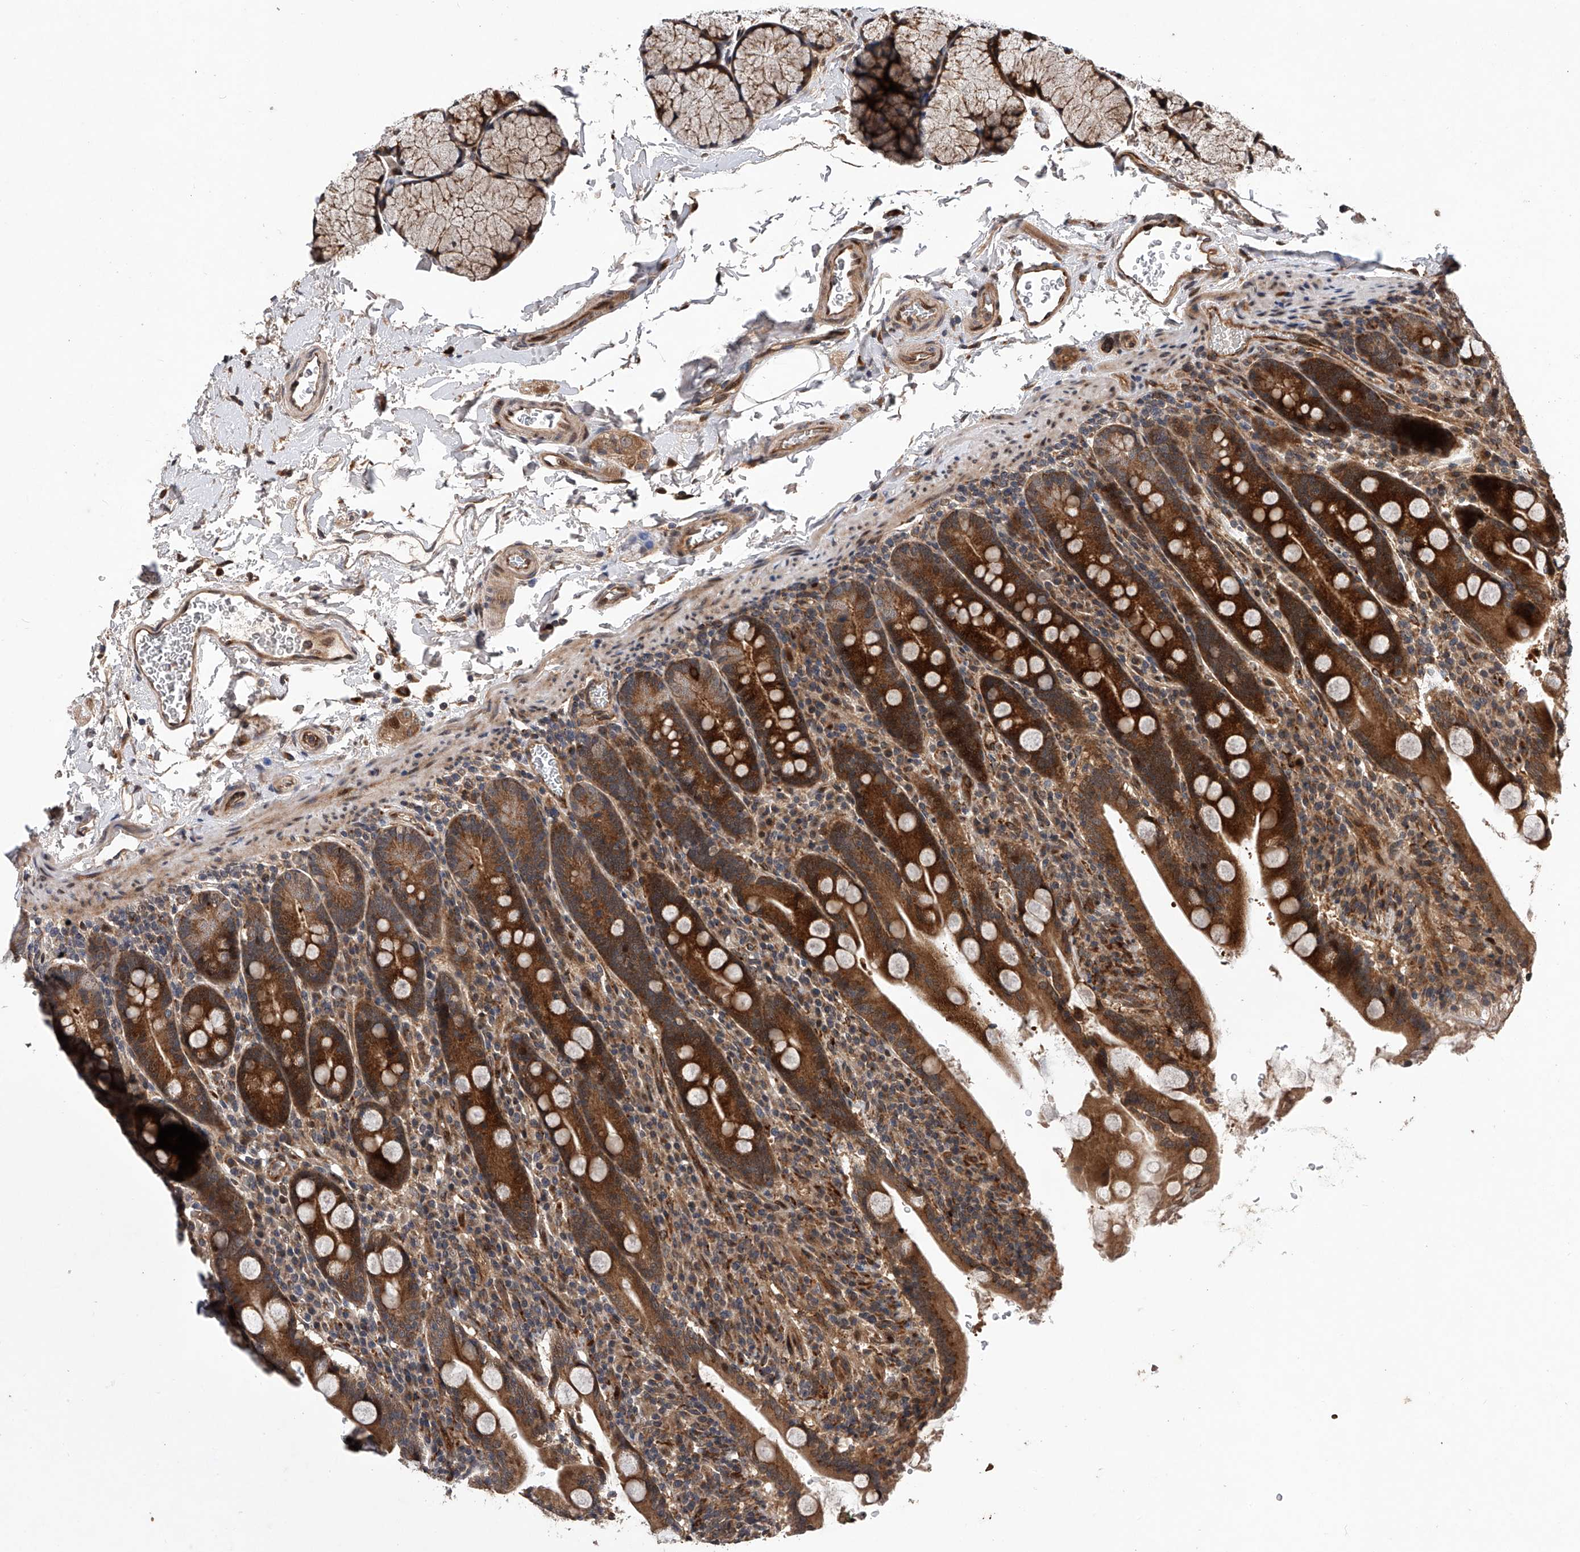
{"staining": {"intensity": "strong", "quantity": ">75%", "location": "cytoplasmic/membranous"}, "tissue": "duodenum", "cell_type": "Glandular cells", "image_type": "normal", "snomed": [{"axis": "morphology", "description": "Normal tissue, NOS"}, {"axis": "topography", "description": "Duodenum"}], "caption": "High-magnification brightfield microscopy of normal duodenum stained with DAB (brown) and counterstained with hematoxylin (blue). glandular cells exhibit strong cytoplasmic/membranous positivity is appreciated in approximately>75% of cells. (DAB = brown stain, brightfield microscopy at high magnification).", "gene": "MAP3K11", "patient": {"sex": "male", "age": 35}}